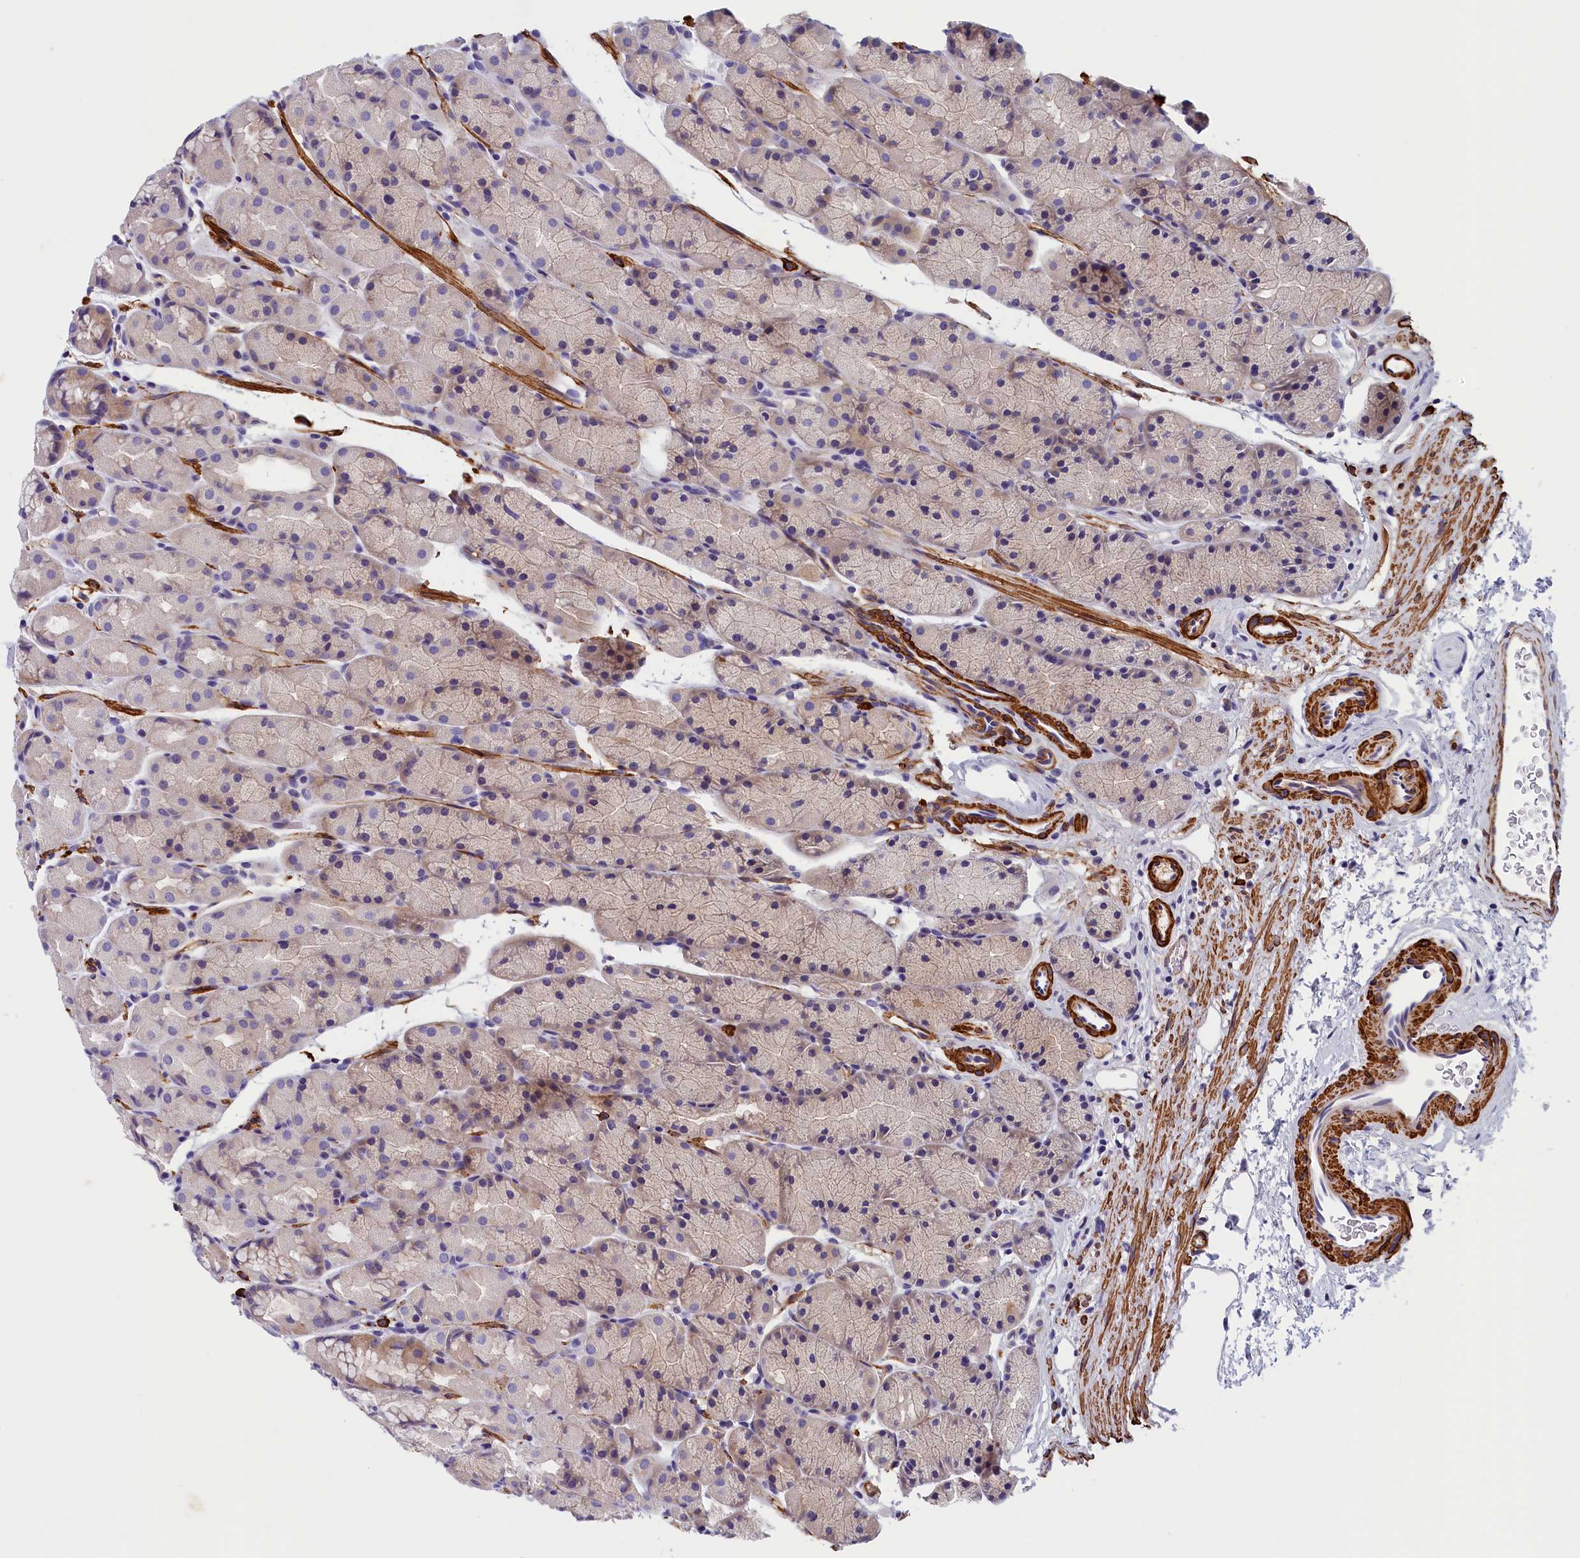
{"staining": {"intensity": "moderate", "quantity": "<25%", "location": "cytoplasmic/membranous"}, "tissue": "stomach", "cell_type": "Glandular cells", "image_type": "normal", "snomed": [{"axis": "morphology", "description": "Normal tissue, NOS"}, {"axis": "topography", "description": "Stomach, upper"}, {"axis": "topography", "description": "Stomach"}], "caption": "A high-resolution micrograph shows immunohistochemistry staining of unremarkable stomach, which displays moderate cytoplasmic/membranous positivity in approximately <25% of glandular cells.", "gene": "BCL2L13", "patient": {"sex": "male", "age": 47}}